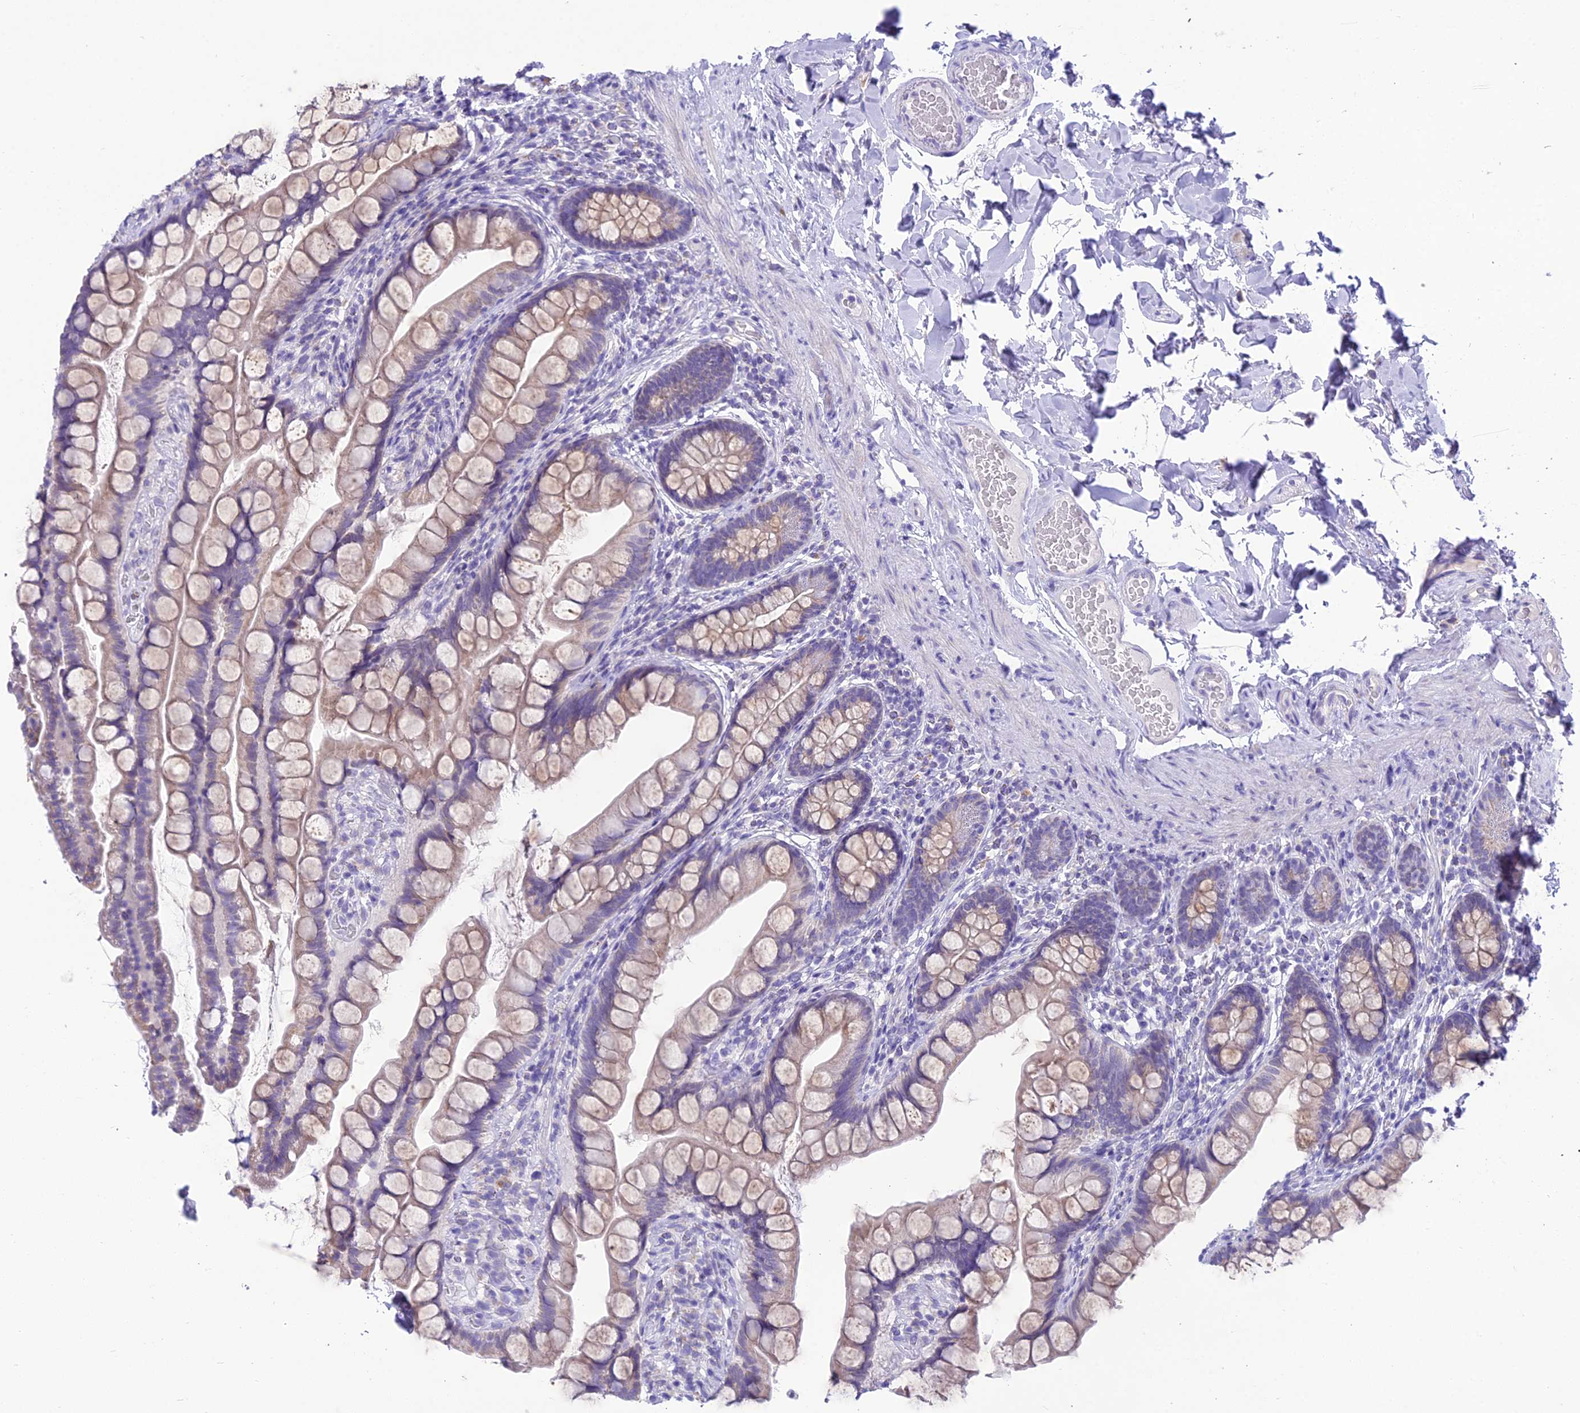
{"staining": {"intensity": "weak", "quantity": "25%-75%", "location": "cytoplasmic/membranous"}, "tissue": "small intestine", "cell_type": "Glandular cells", "image_type": "normal", "snomed": [{"axis": "morphology", "description": "Normal tissue, NOS"}, {"axis": "topography", "description": "Small intestine"}], "caption": "Protein staining reveals weak cytoplasmic/membranous expression in approximately 25%-75% of glandular cells in unremarkable small intestine.", "gene": "MIIP", "patient": {"sex": "male", "age": 70}}